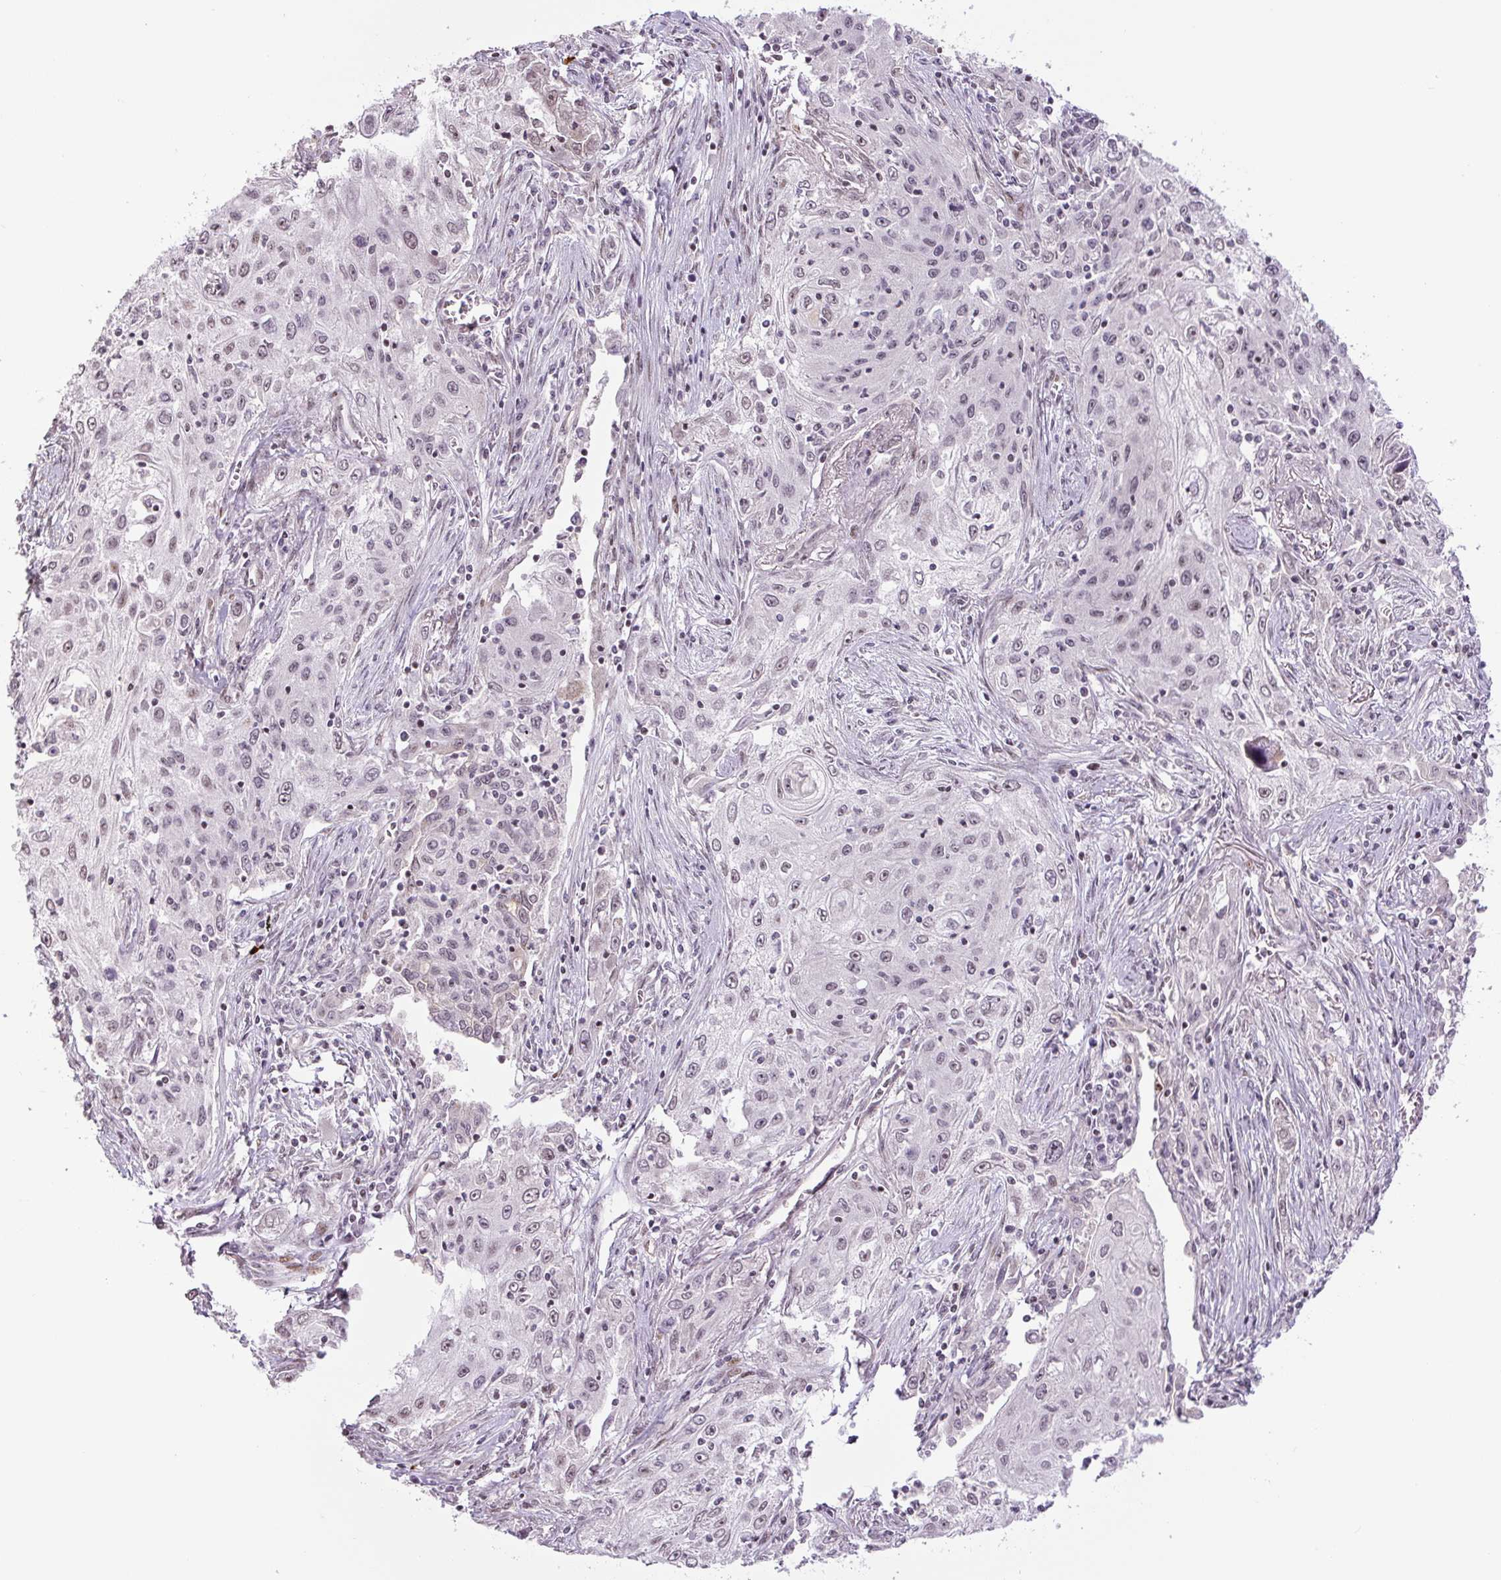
{"staining": {"intensity": "weak", "quantity": "<25%", "location": "nuclear"}, "tissue": "lung cancer", "cell_type": "Tumor cells", "image_type": "cancer", "snomed": [{"axis": "morphology", "description": "Squamous cell carcinoma, NOS"}, {"axis": "topography", "description": "Lung"}], "caption": "Tumor cells are negative for brown protein staining in lung cancer (squamous cell carcinoma). The staining was performed using DAB to visualize the protein expression in brown, while the nuclei were stained in blue with hematoxylin (Magnification: 20x).", "gene": "TCFL5", "patient": {"sex": "female", "age": 69}}